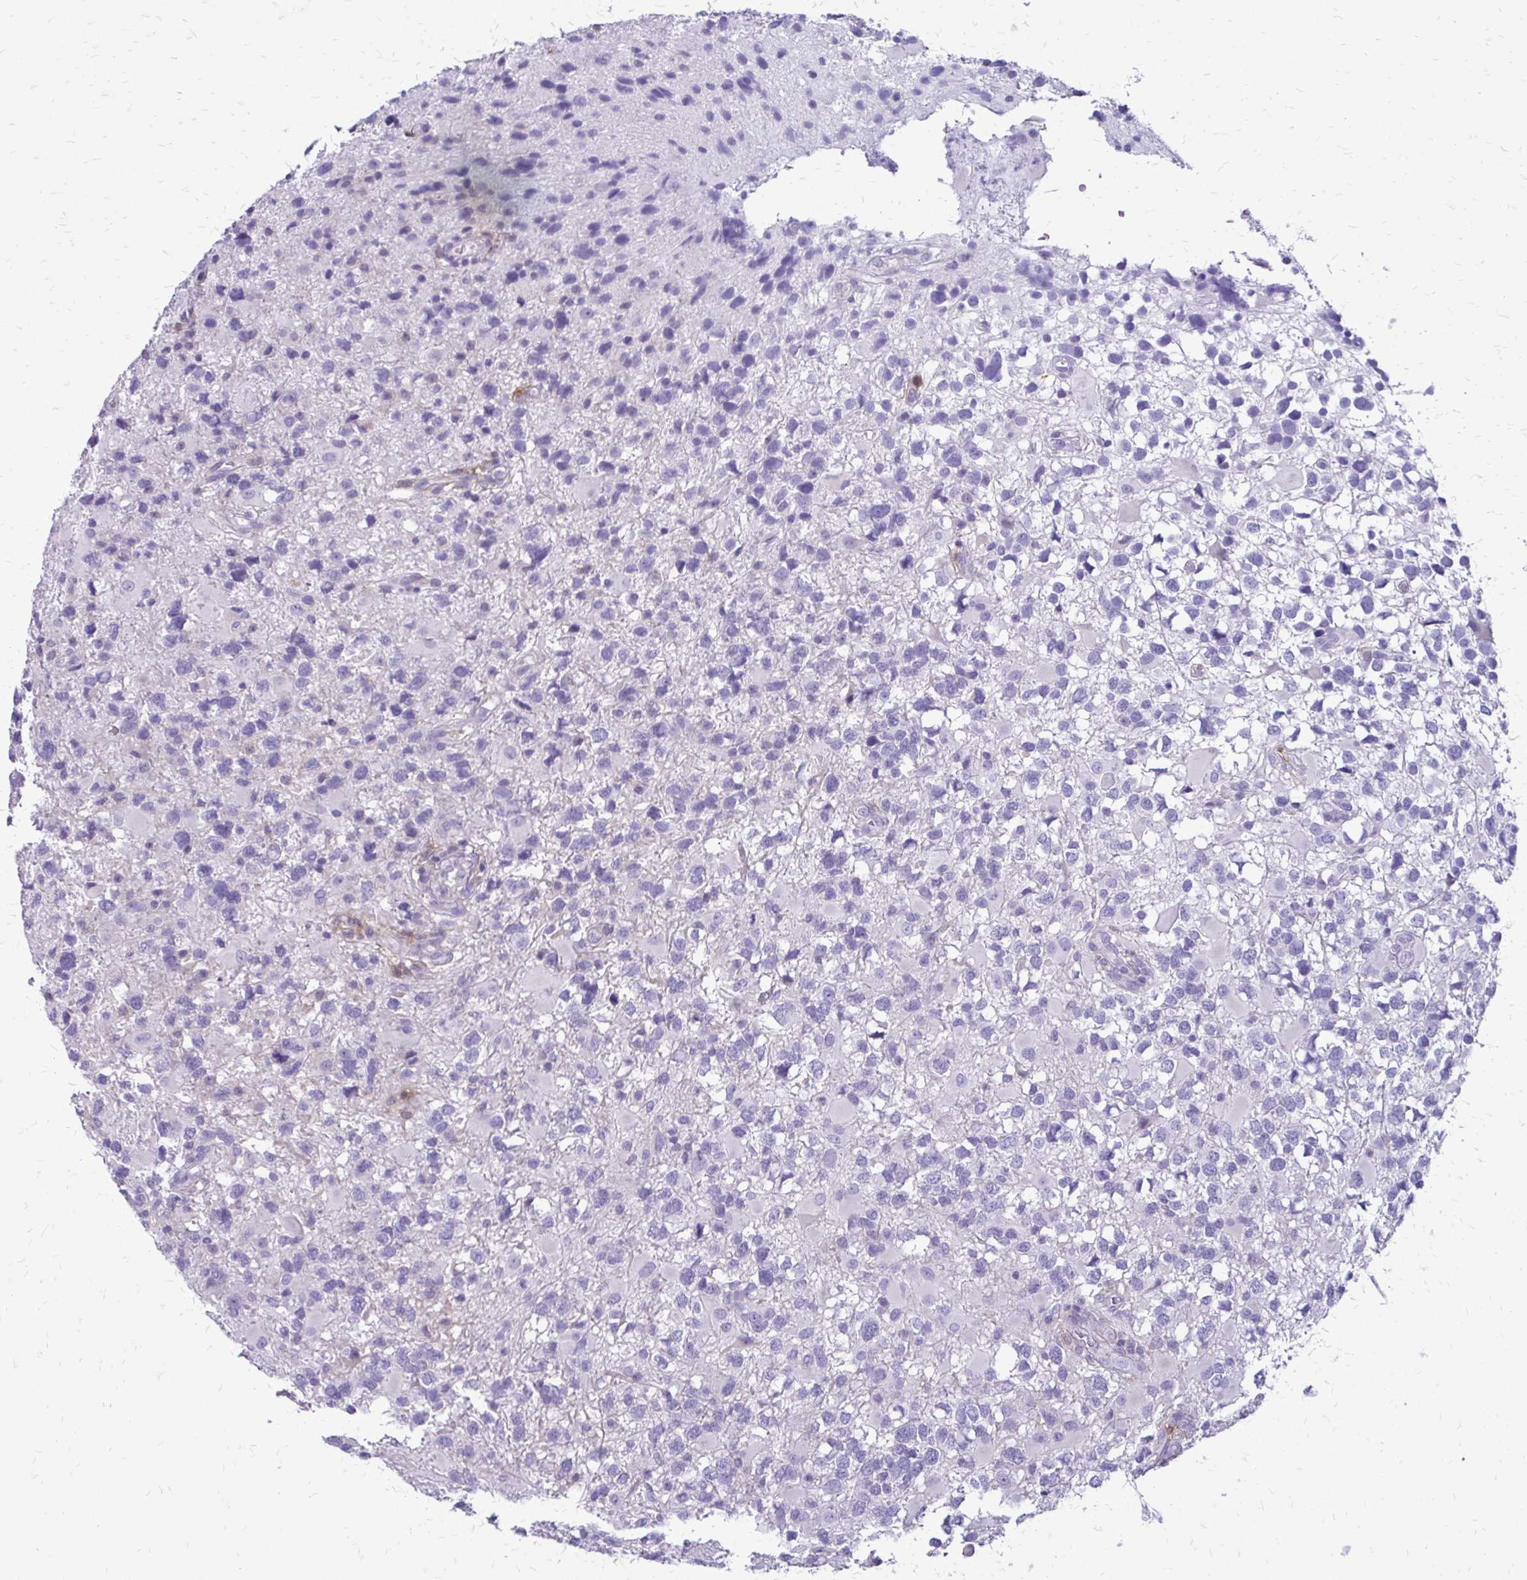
{"staining": {"intensity": "negative", "quantity": "none", "location": "none"}, "tissue": "glioma", "cell_type": "Tumor cells", "image_type": "cancer", "snomed": [{"axis": "morphology", "description": "Glioma, malignant, High grade"}, {"axis": "topography", "description": "Brain"}], "caption": "Immunohistochemistry (IHC) of glioma displays no positivity in tumor cells.", "gene": "SIGLEC11", "patient": {"sex": "male", "age": 54}}